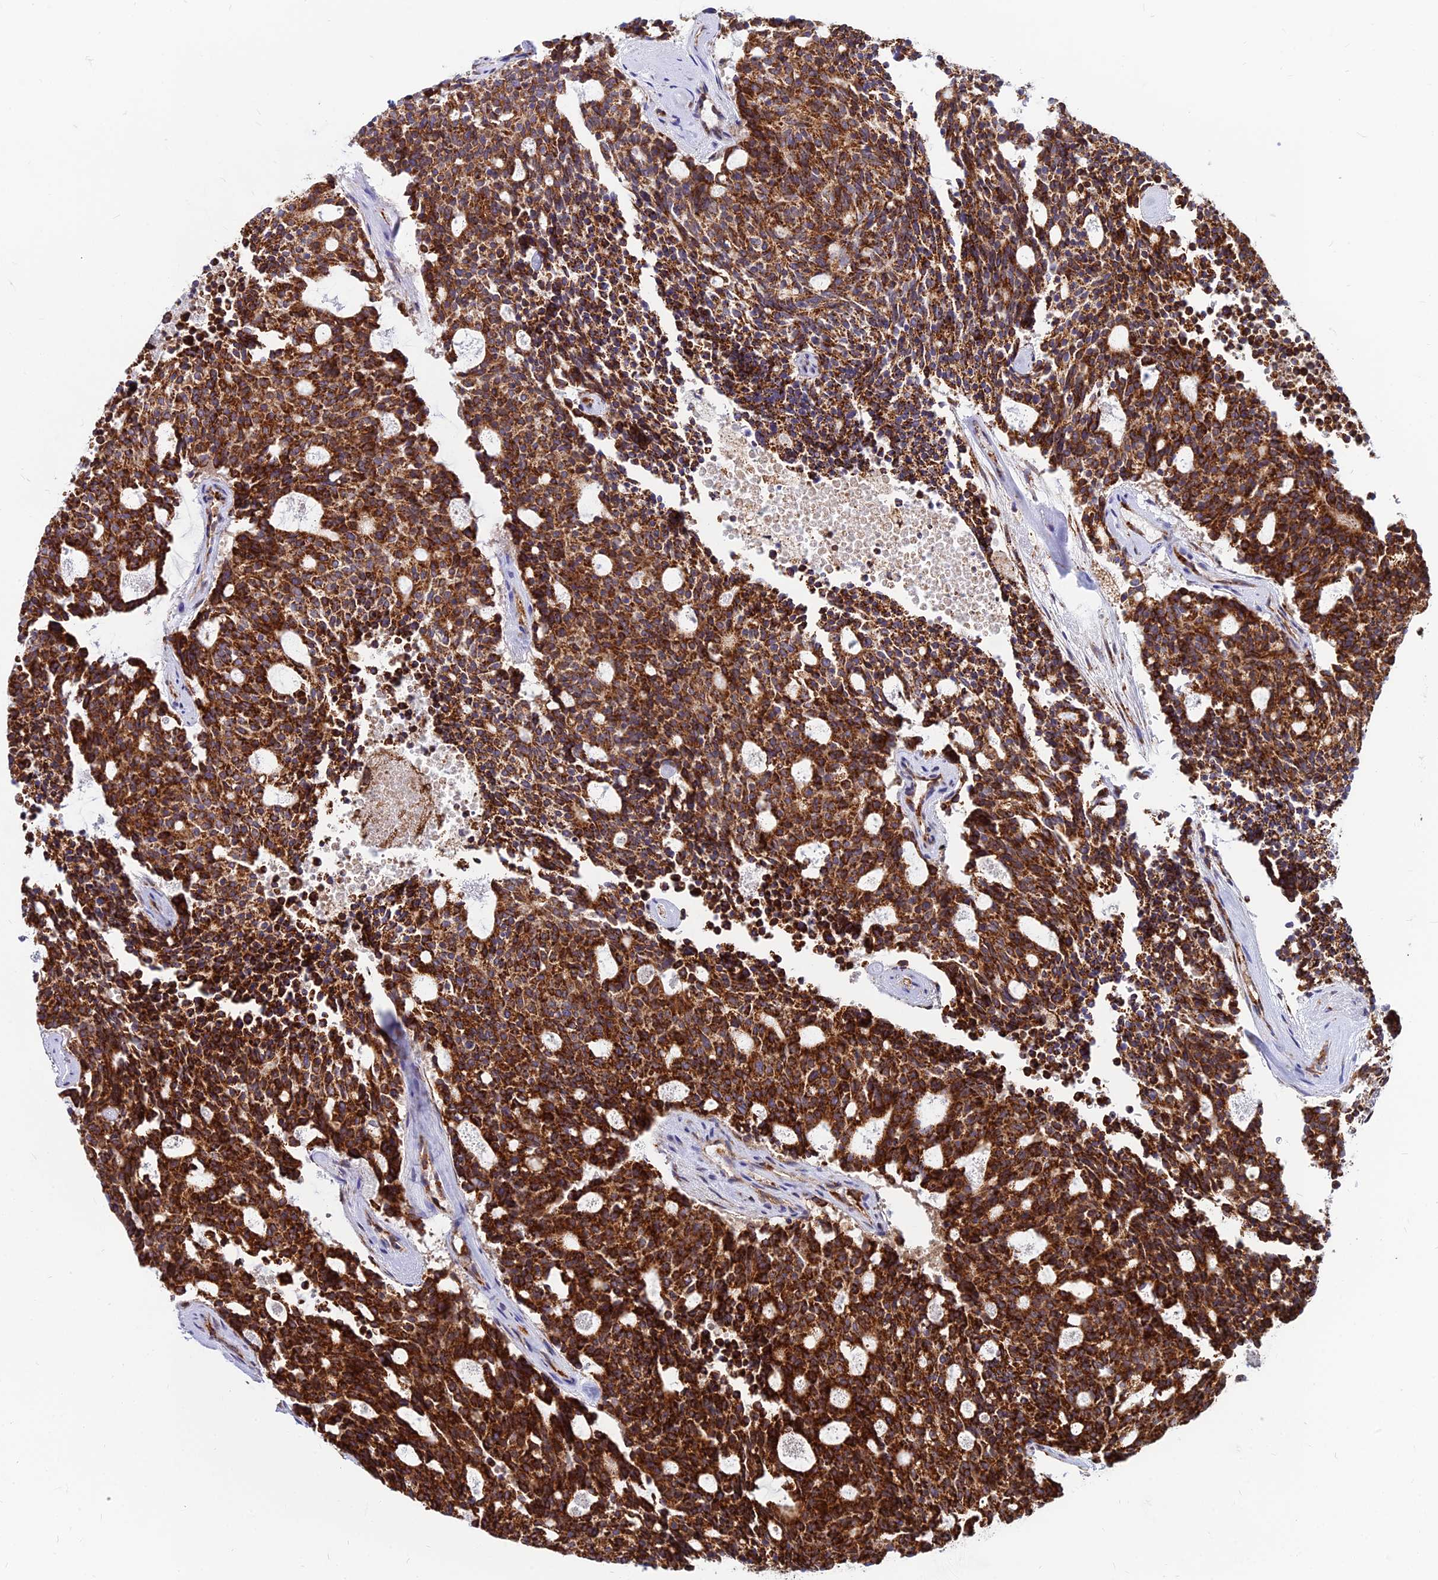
{"staining": {"intensity": "strong", "quantity": ">75%", "location": "cytoplasmic/membranous"}, "tissue": "carcinoid", "cell_type": "Tumor cells", "image_type": "cancer", "snomed": [{"axis": "morphology", "description": "Carcinoid, malignant, NOS"}, {"axis": "topography", "description": "Pancreas"}], "caption": "Tumor cells exhibit high levels of strong cytoplasmic/membranous staining in about >75% of cells in human carcinoid.", "gene": "CCT6B", "patient": {"sex": "female", "age": 54}}